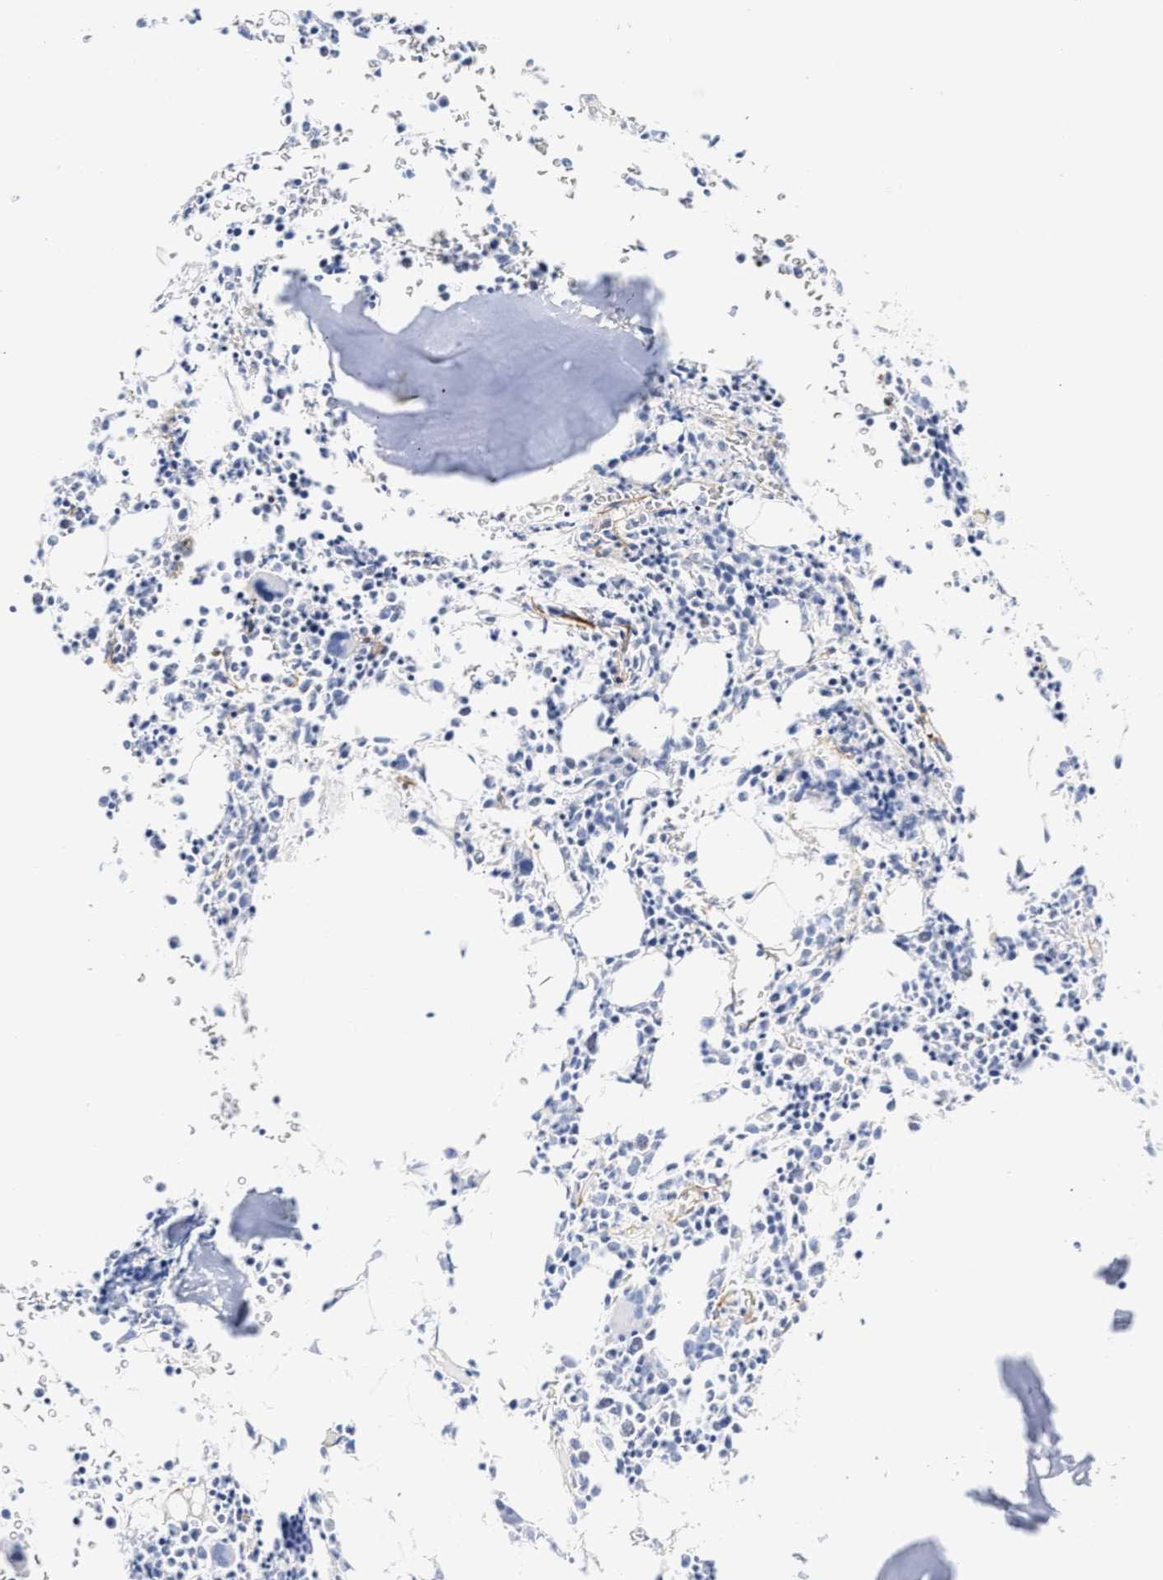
{"staining": {"intensity": "negative", "quantity": "none", "location": "none"}, "tissue": "bone marrow", "cell_type": "Hematopoietic cells", "image_type": "normal", "snomed": [{"axis": "morphology", "description": "Normal tissue, NOS"}, {"axis": "morphology", "description": "Inflammation, NOS"}, {"axis": "topography", "description": "Bone marrow"}], "caption": "DAB (3,3'-diaminobenzidine) immunohistochemical staining of benign human bone marrow reveals no significant staining in hematopoietic cells. Nuclei are stained in blue.", "gene": "AMPH", "patient": {"sex": "female", "age": 40}}